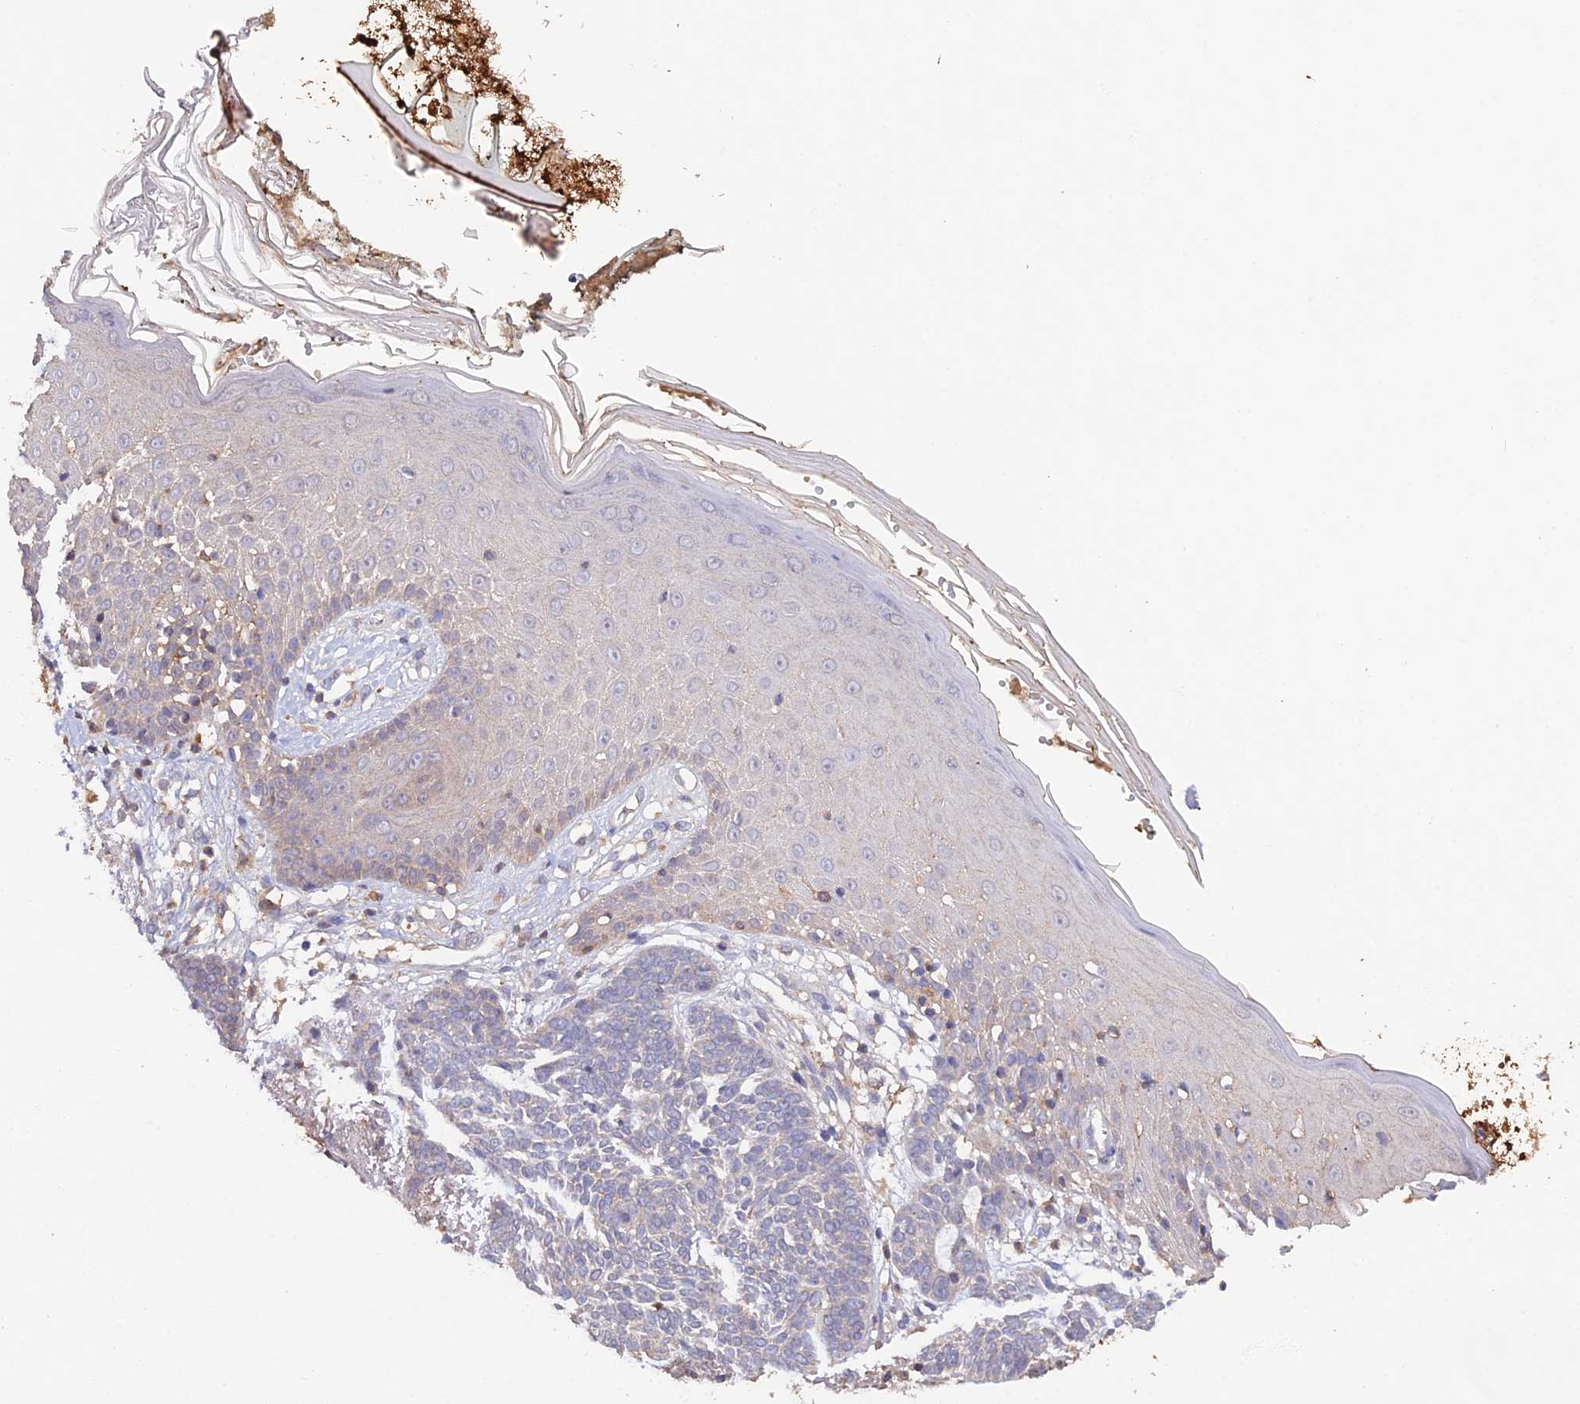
{"staining": {"intensity": "negative", "quantity": "none", "location": "none"}, "tissue": "skin cancer", "cell_type": "Tumor cells", "image_type": "cancer", "snomed": [{"axis": "morphology", "description": "Normal tissue, NOS"}, {"axis": "morphology", "description": "Basal cell carcinoma"}, {"axis": "topography", "description": "Skin"}], "caption": "This is an immunohistochemistry (IHC) photomicrograph of human basal cell carcinoma (skin). There is no expression in tumor cells.", "gene": "FBP1", "patient": {"sex": "male", "age": 64}}